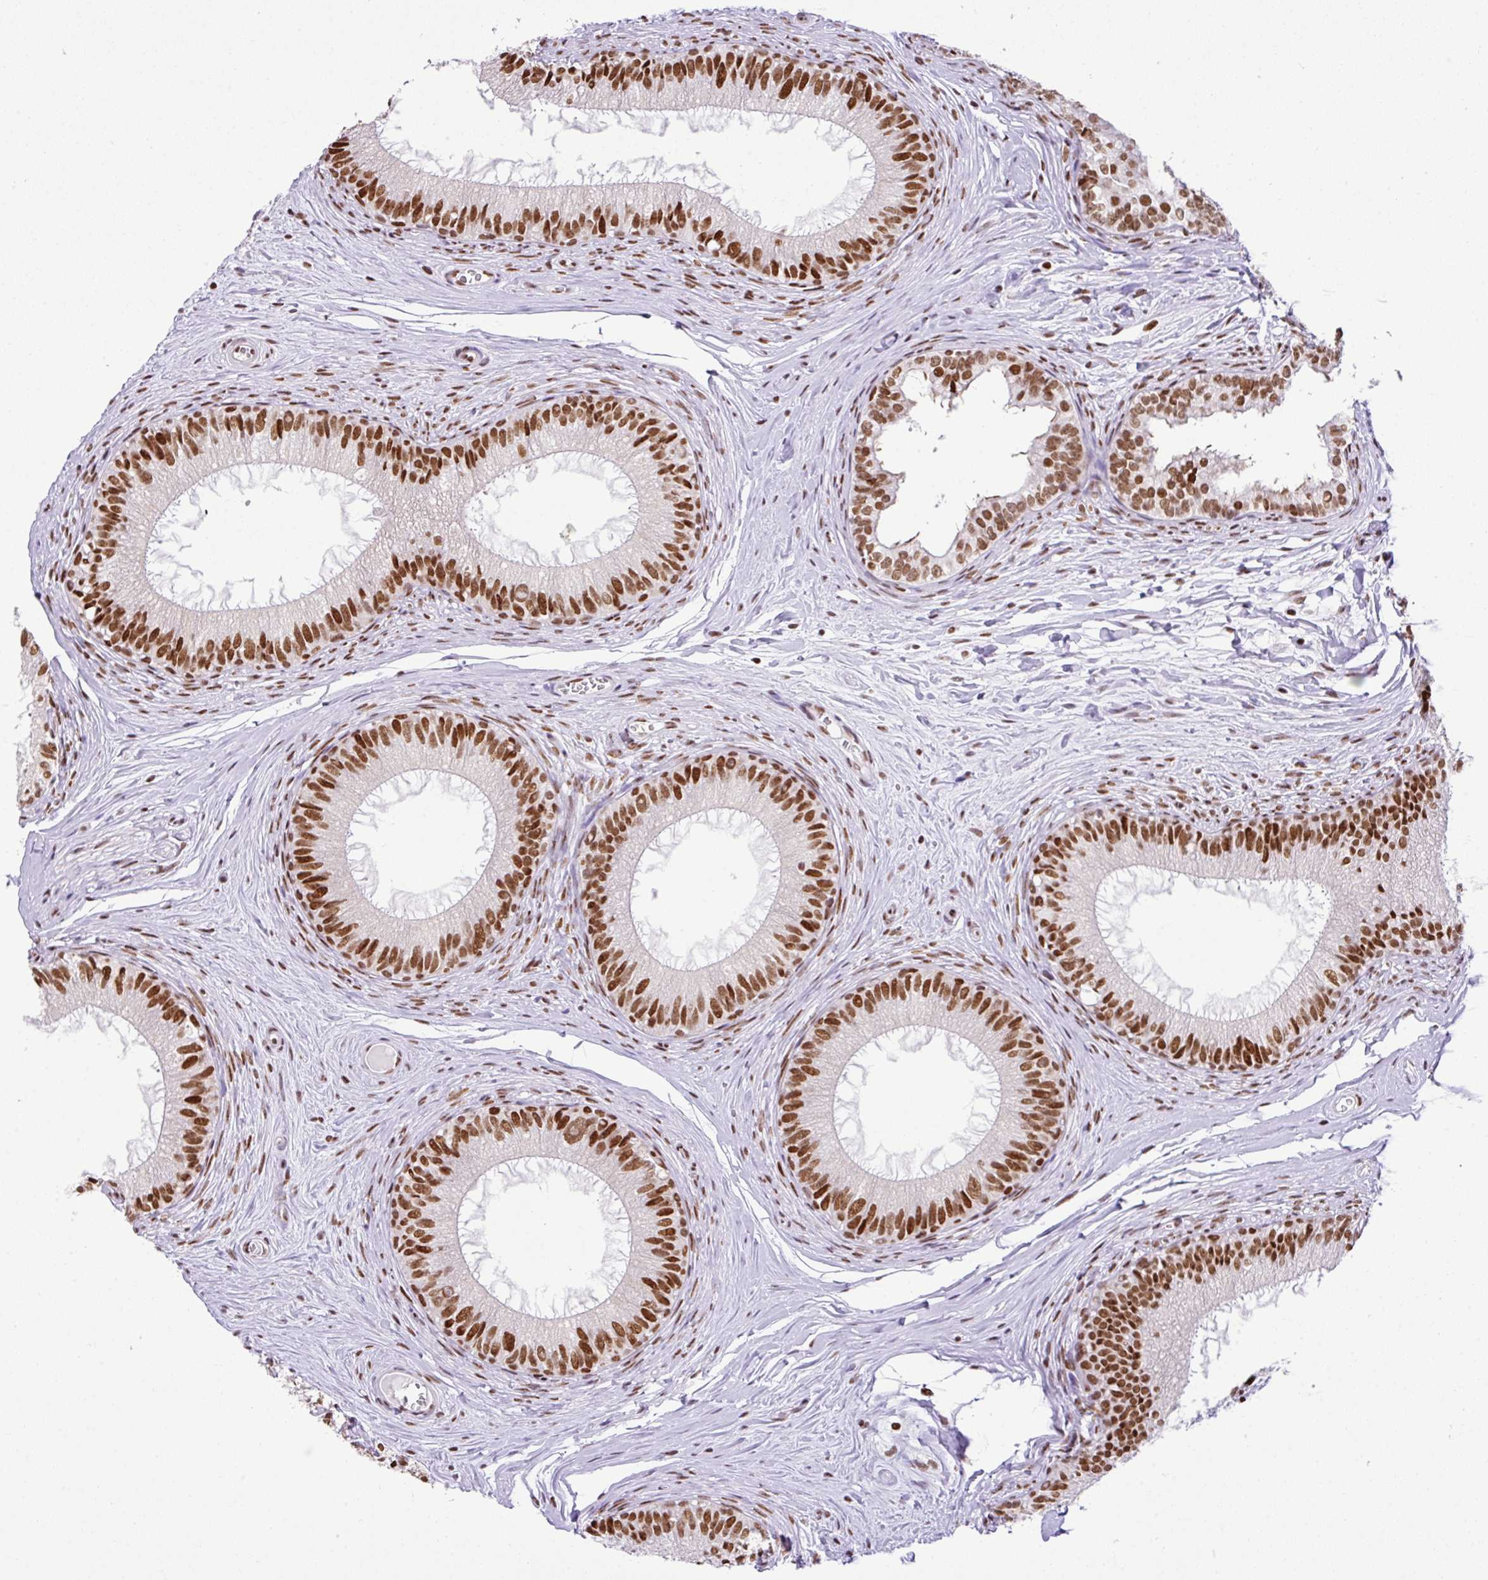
{"staining": {"intensity": "strong", "quantity": ">75%", "location": "nuclear"}, "tissue": "epididymis", "cell_type": "Glandular cells", "image_type": "normal", "snomed": [{"axis": "morphology", "description": "Normal tissue, NOS"}, {"axis": "topography", "description": "Epididymis"}], "caption": "Glandular cells display high levels of strong nuclear expression in approximately >75% of cells in normal epididymis.", "gene": "RARG", "patient": {"sex": "male", "age": 25}}